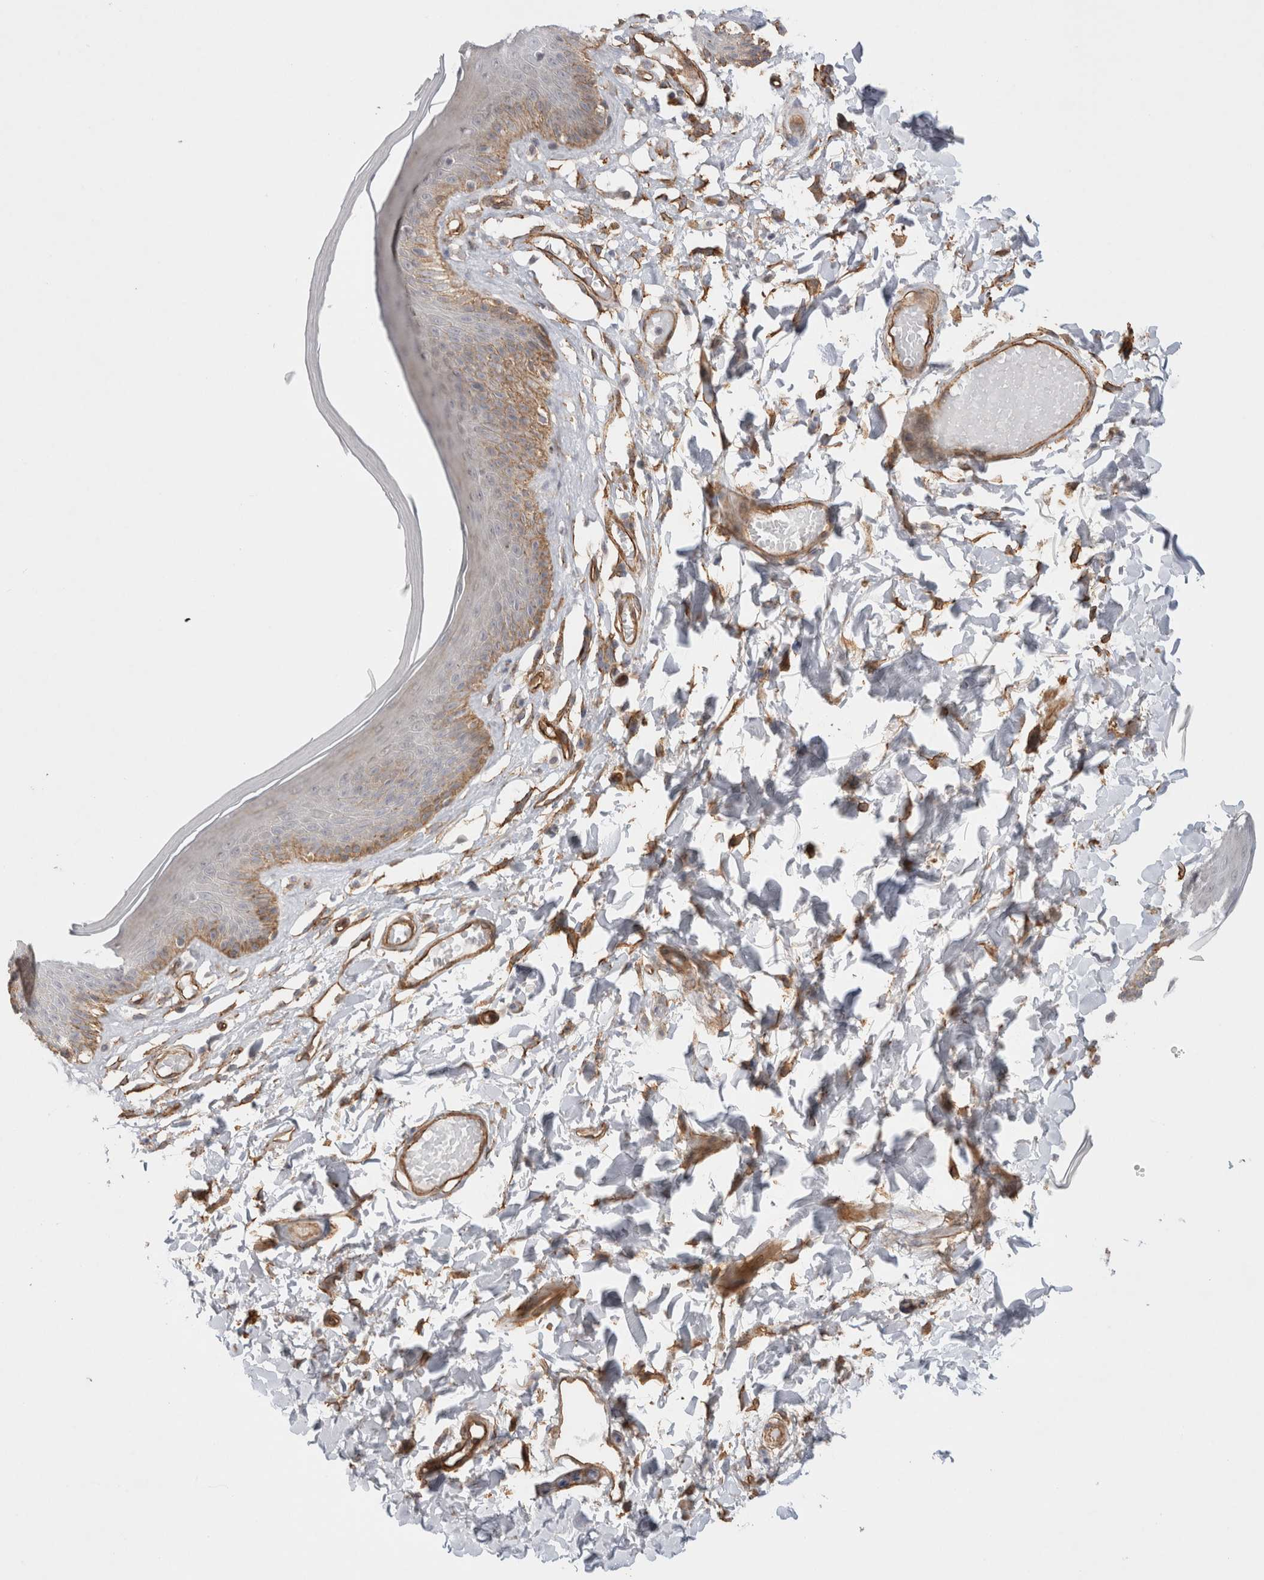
{"staining": {"intensity": "strong", "quantity": "<25%", "location": "cytoplasmic/membranous"}, "tissue": "skin", "cell_type": "Epidermal cells", "image_type": "normal", "snomed": [{"axis": "morphology", "description": "Normal tissue, NOS"}, {"axis": "topography", "description": "Vulva"}], "caption": "High-magnification brightfield microscopy of normal skin stained with DAB (brown) and counterstained with hematoxylin (blue). epidermal cells exhibit strong cytoplasmic/membranous expression is identified in approximately<25% of cells.", "gene": "CAAP1", "patient": {"sex": "female", "age": 73}}